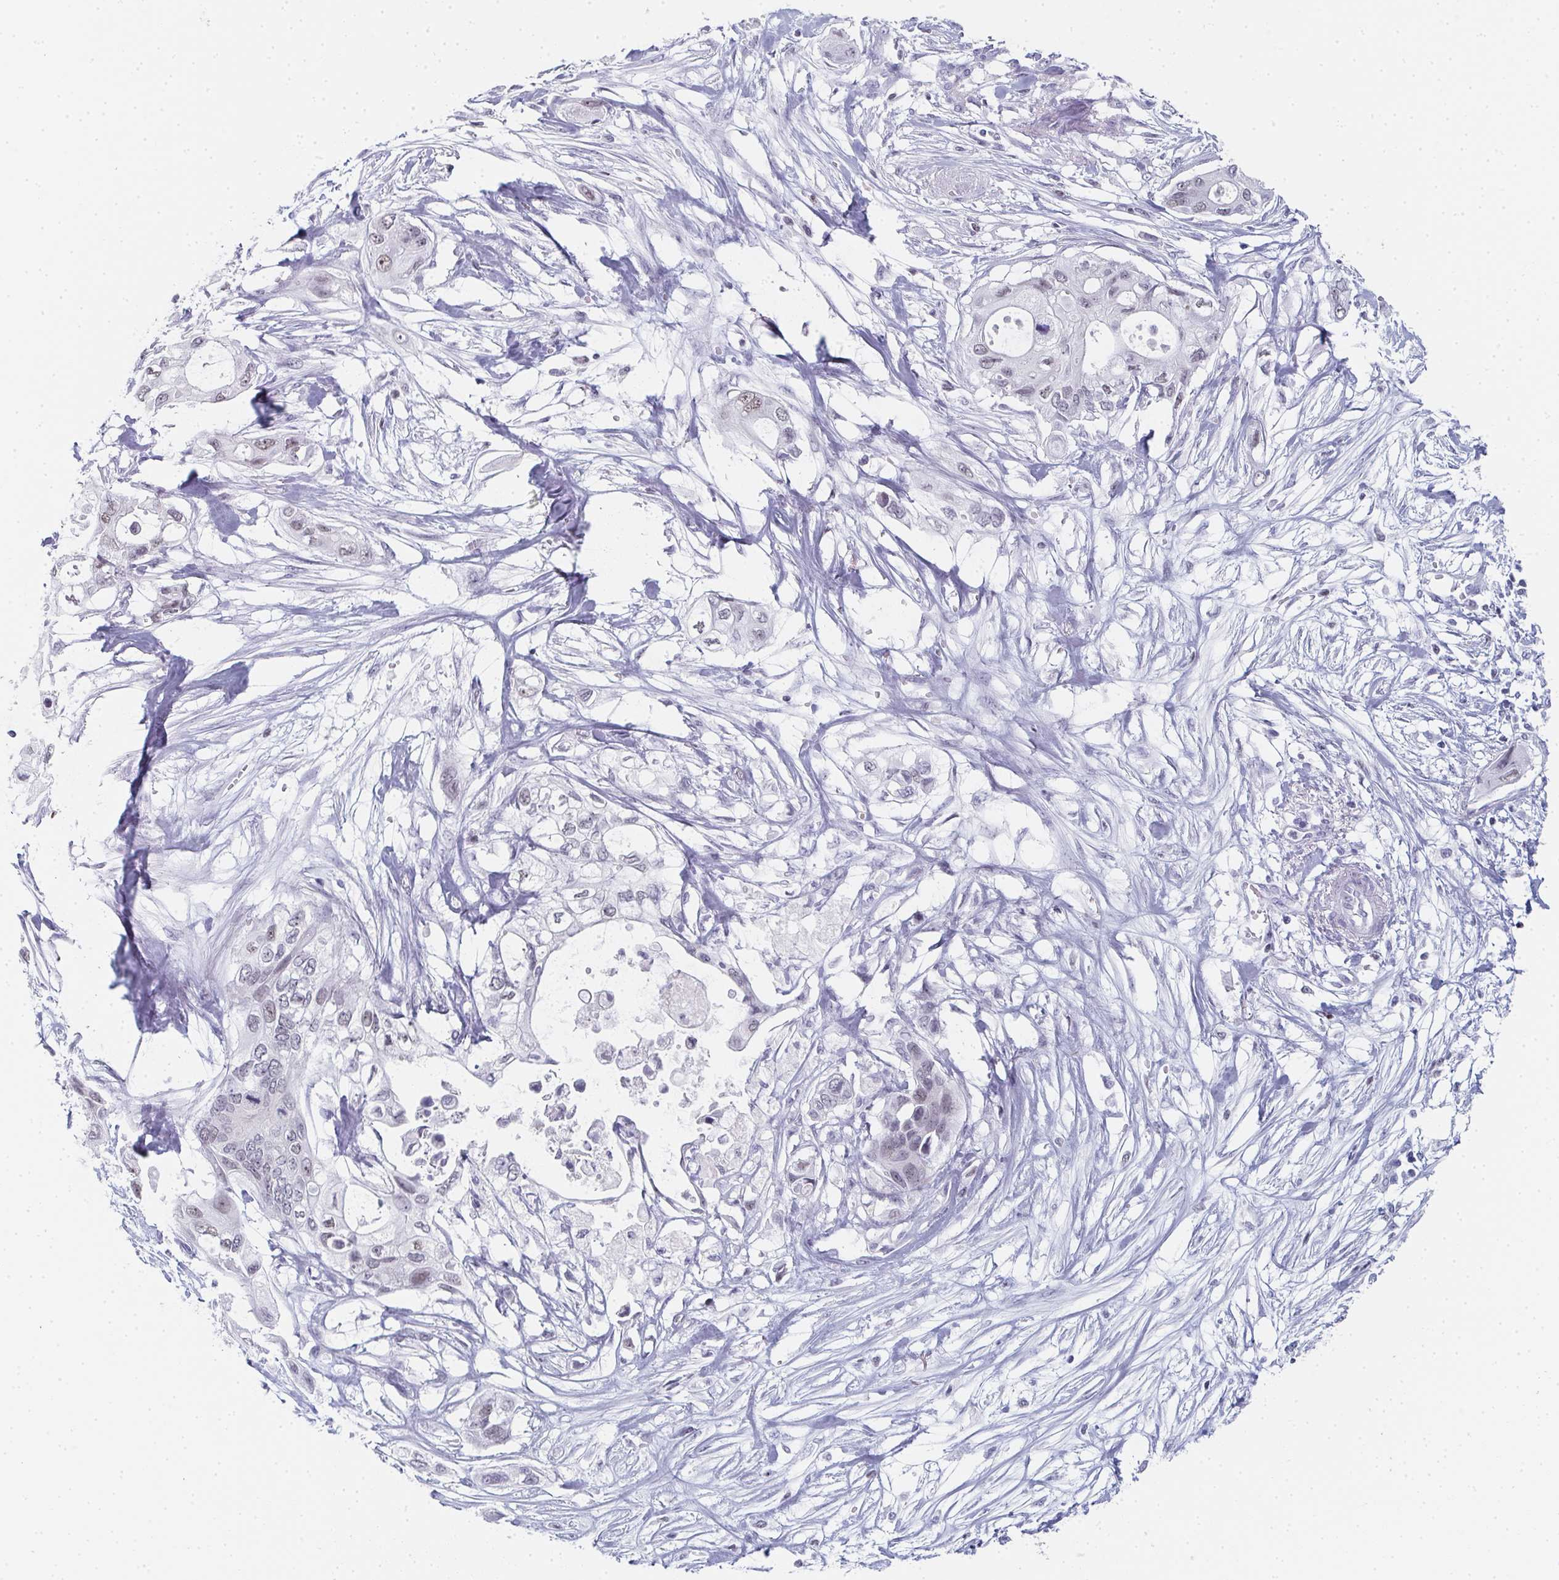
{"staining": {"intensity": "weak", "quantity": "<25%", "location": "nuclear"}, "tissue": "pancreatic cancer", "cell_type": "Tumor cells", "image_type": "cancer", "snomed": [{"axis": "morphology", "description": "Adenocarcinoma, NOS"}, {"axis": "topography", "description": "Pancreas"}], "caption": "The immunohistochemistry (IHC) photomicrograph has no significant expression in tumor cells of pancreatic cancer tissue.", "gene": "PYCR3", "patient": {"sex": "female", "age": 63}}